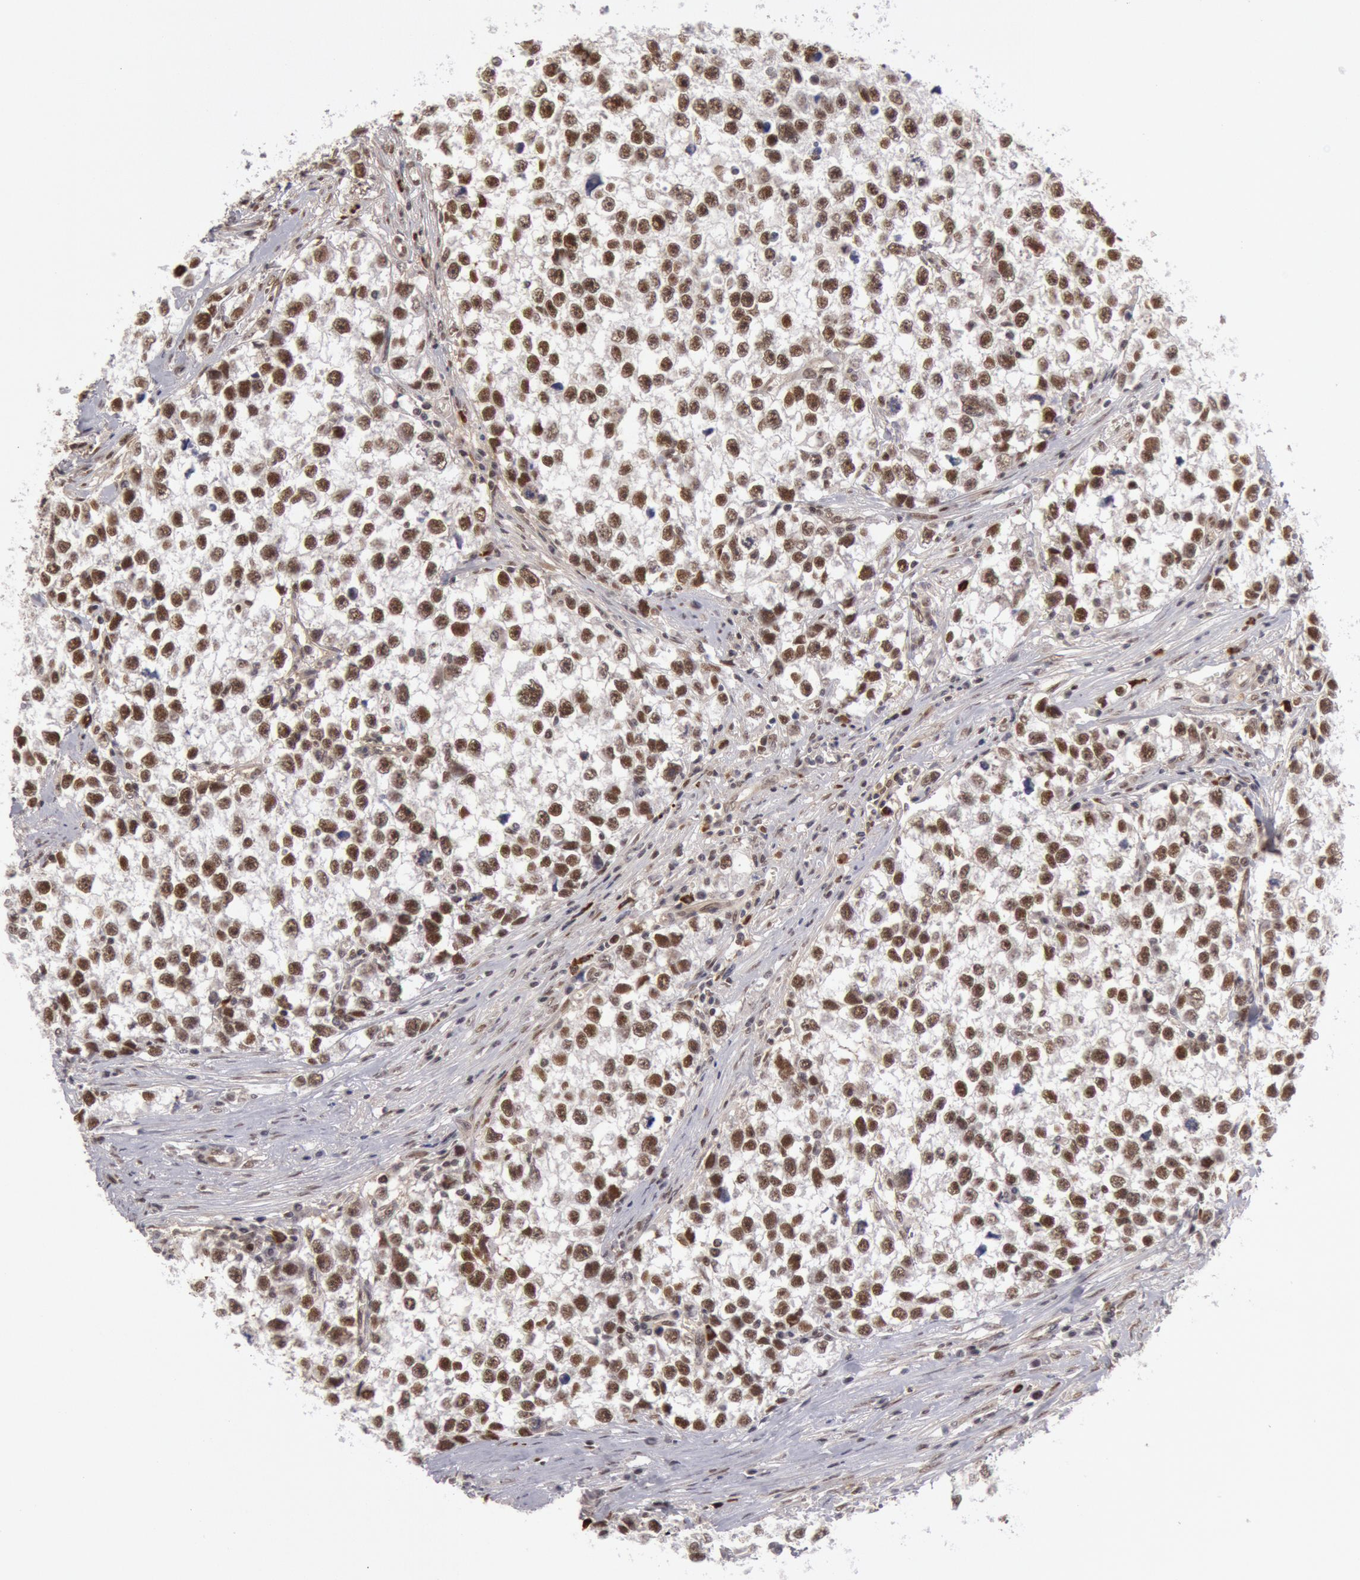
{"staining": {"intensity": "moderate", "quantity": ">75%", "location": "nuclear"}, "tissue": "testis cancer", "cell_type": "Tumor cells", "image_type": "cancer", "snomed": [{"axis": "morphology", "description": "Seminoma, NOS"}, {"axis": "morphology", "description": "Carcinoma, Embryonal, NOS"}, {"axis": "topography", "description": "Testis"}], "caption": "A micrograph of human seminoma (testis) stained for a protein demonstrates moderate nuclear brown staining in tumor cells.", "gene": "PPP4R3B", "patient": {"sex": "male", "age": 30}}